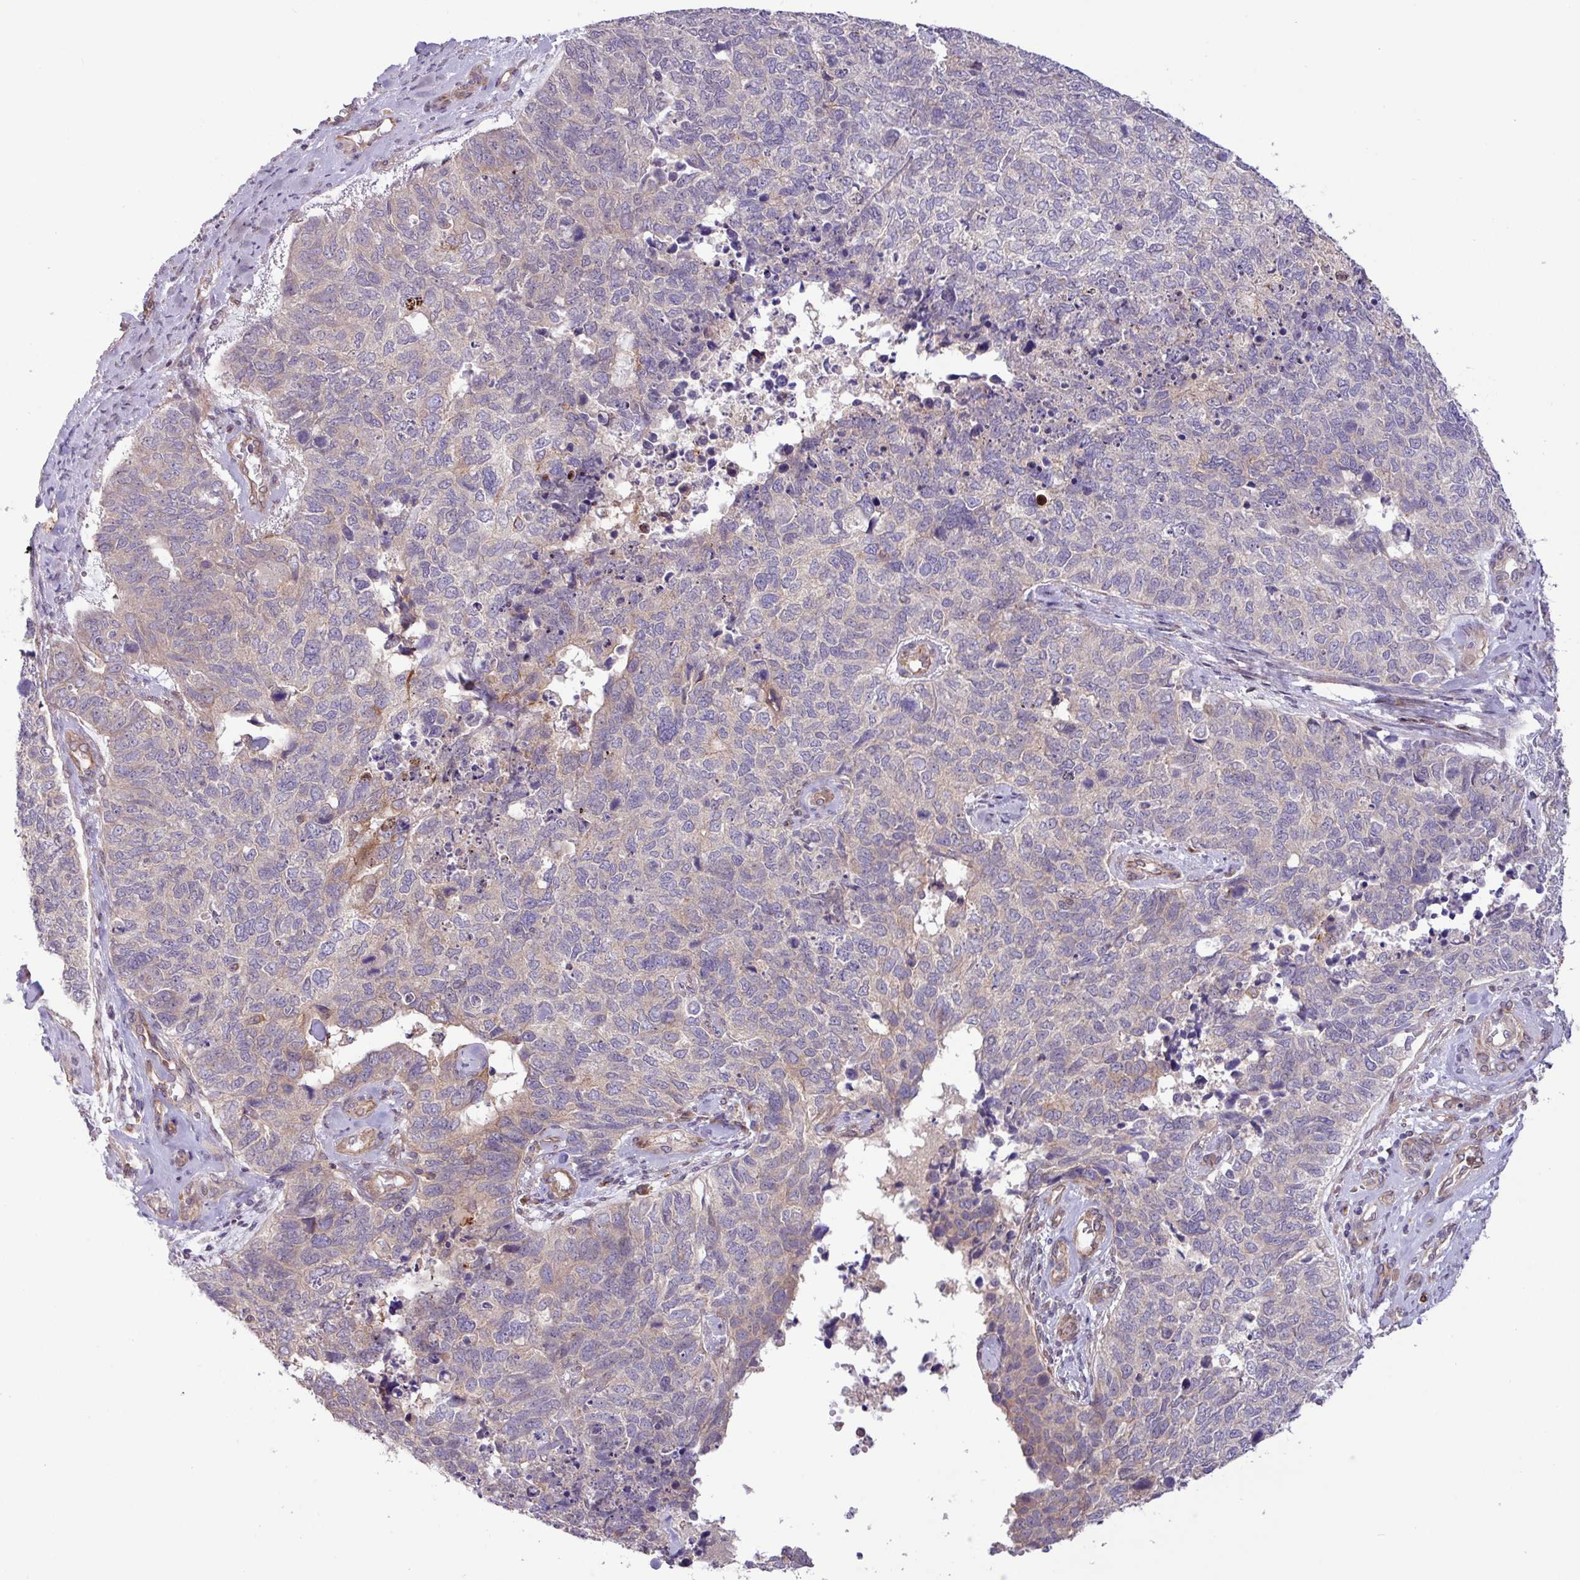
{"staining": {"intensity": "weak", "quantity": "<25%", "location": "cytoplasmic/membranous"}, "tissue": "cervical cancer", "cell_type": "Tumor cells", "image_type": "cancer", "snomed": [{"axis": "morphology", "description": "Squamous cell carcinoma, NOS"}, {"axis": "topography", "description": "Cervix"}], "caption": "This is an IHC image of human squamous cell carcinoma (cervical). There is no staining in tumor cells.", "gene": "CNTRL", "patient": {"sex": "female", "age": 63}}